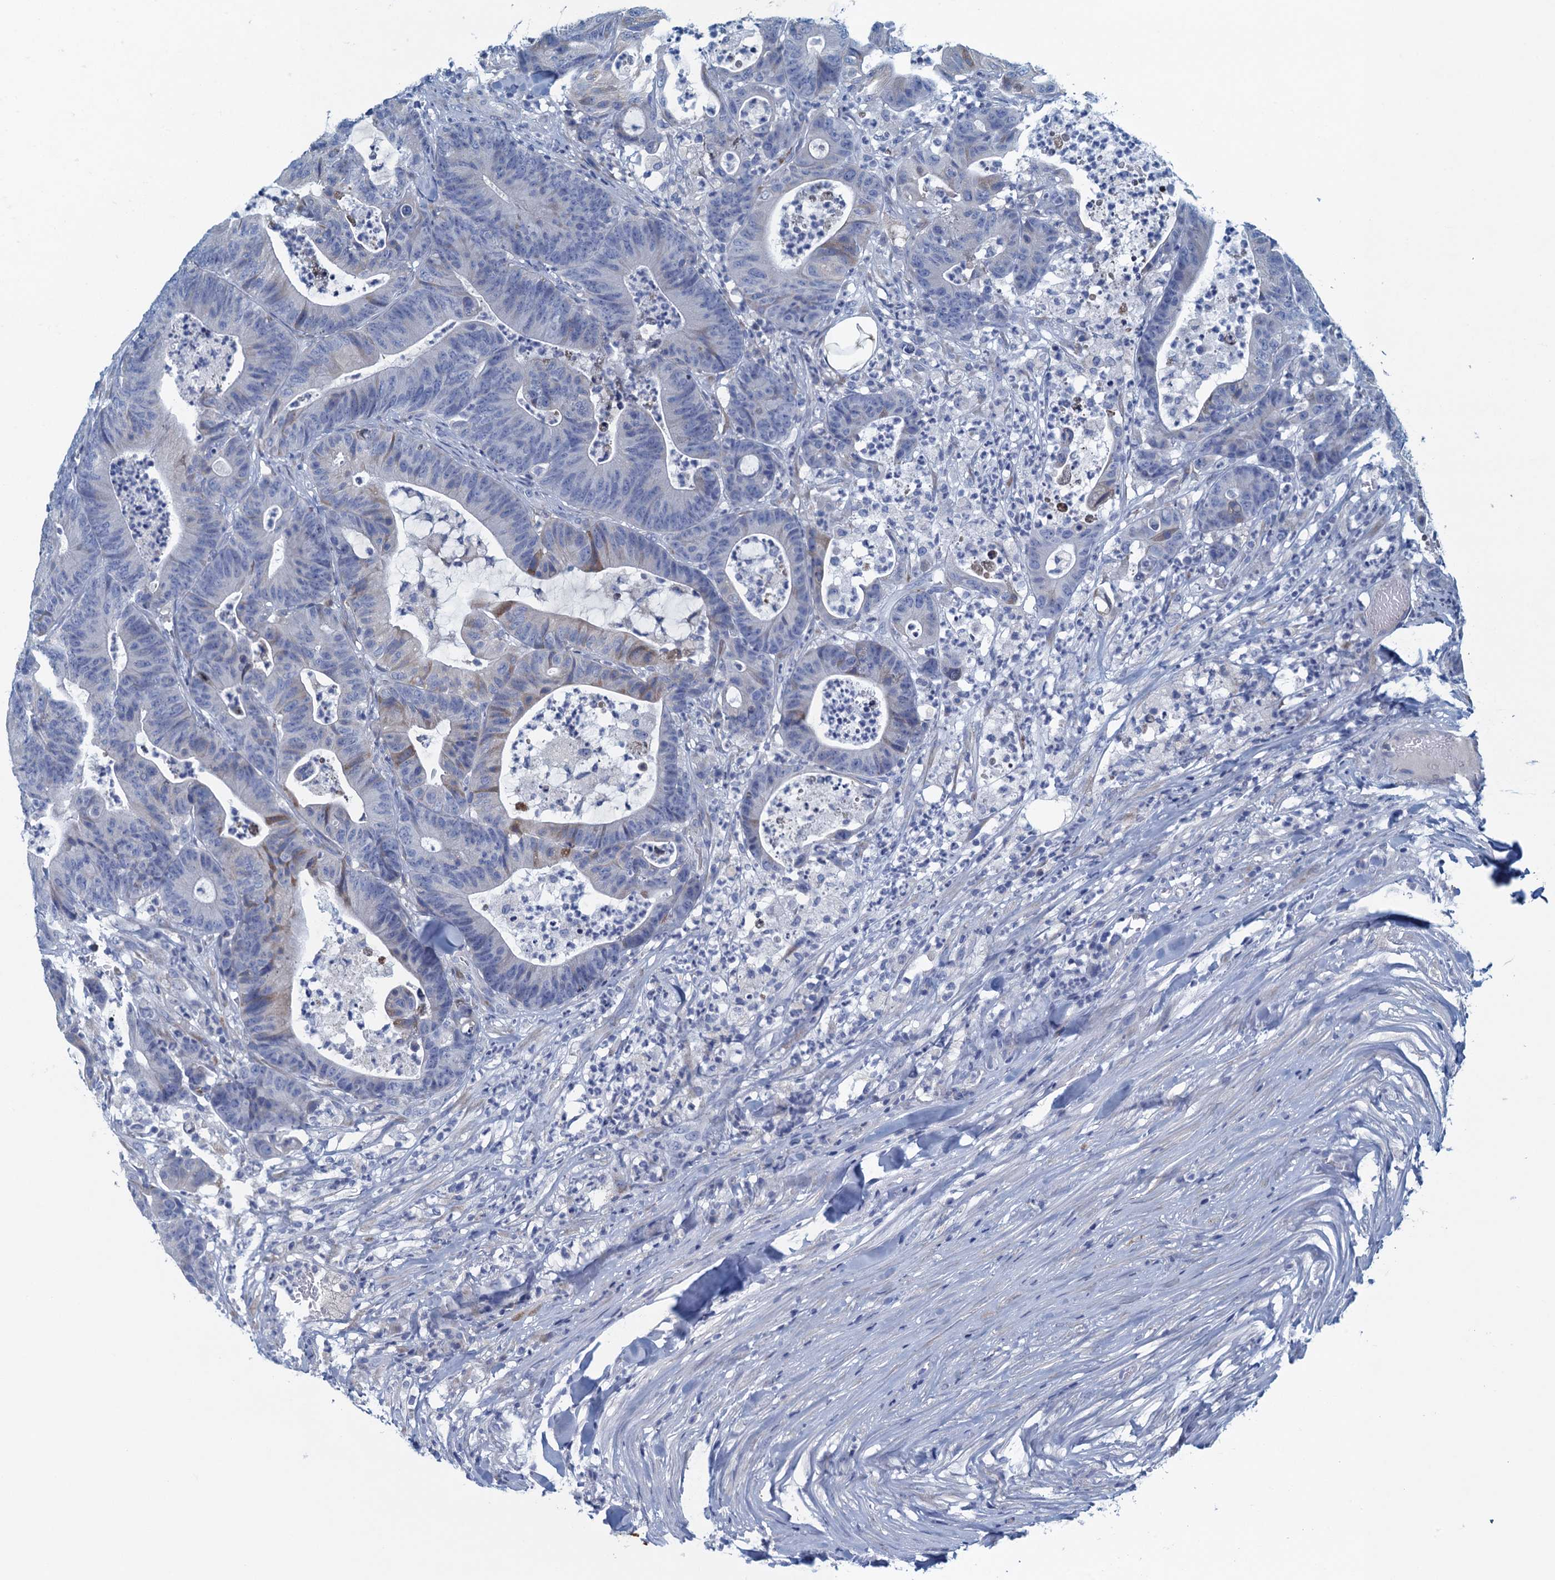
{"staining": {"intensity": "weak", "quantity": "<25%", "location": "cytoplasmic/membranous"}, "tissue": "colorectal cancer", "cell_type": "Tumor cells", "image_type": "cancer", "snomed": [{"axis": "morphology", "description": "Adenocarcinoma, NOS"}, {"axis": "topography", "description": "Colon"}], "caption": "High magnification brightfield microscopy of colorectal adenocarcinoma stained with DAB (3,3'-diaminobenzidine) (brown) and counterstained with hematoxylin (blue): tumor cells show no significant positivity. (Stains: DAB immunohistochemistry with hematoxylin counter stain, Microscopy: brightfield microscopy at high magnification).", "gene": "C10orf88", "patient": {"sex": "female", "age": 84}}